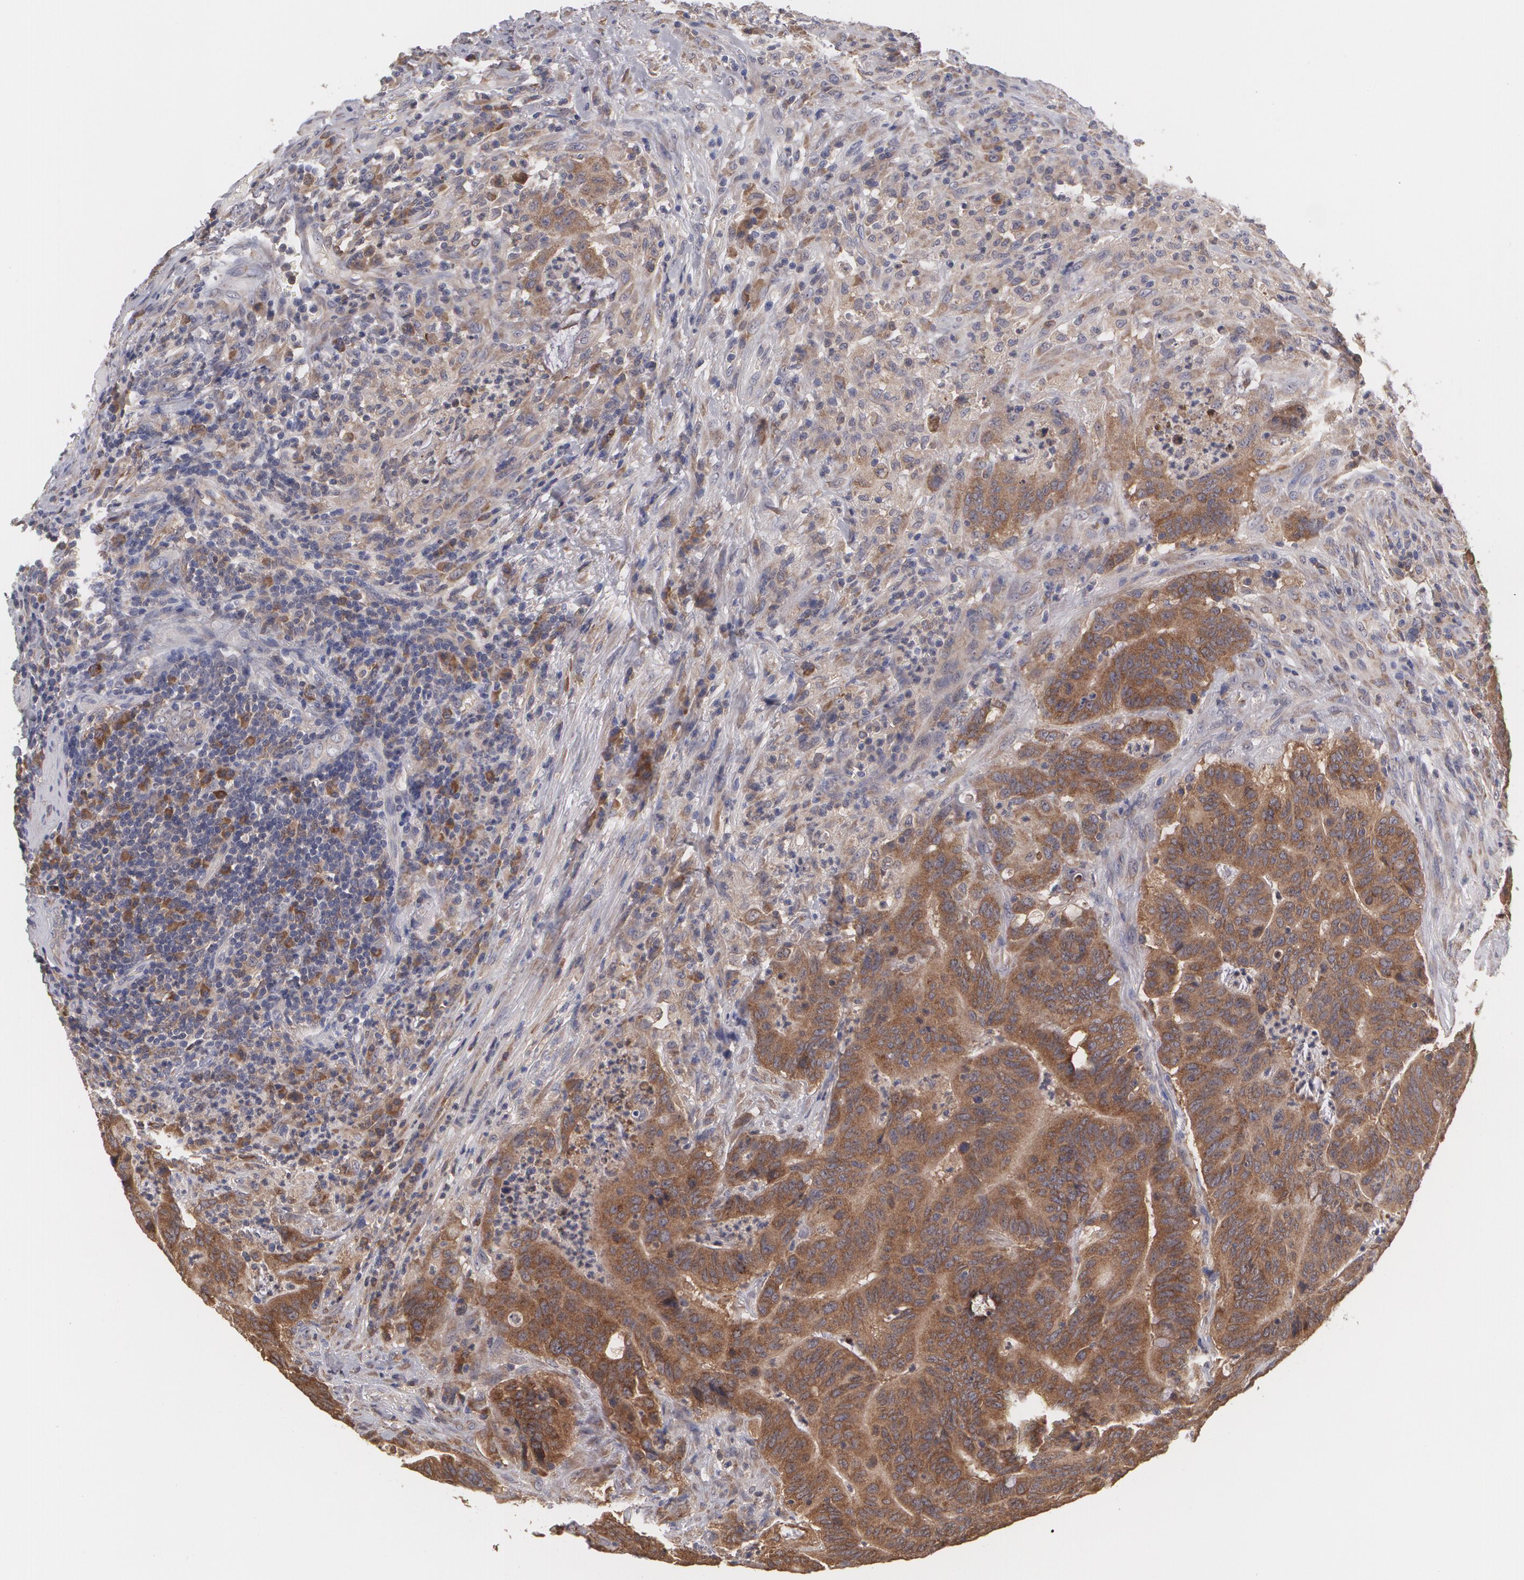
{"staining": {"intensity": "strong", "quantity": ">75%", "location": "cytoplasmic/membranous"}, "tissue": "colorectal cancer", "cell_type": "Tumor cells", "image_type": "cancer", "snomed": [{"axis": "morphology", "description": "Adenocarcinoma, NOS"}, {"axis": "topography", "description": "Colon"}], "caption": "Brown immunohistochemical staining in human adenocarcinoma (colorectal) displays strong cytoplasmic/membranous expression in about >75% of tumor cells.", "gene": "MTHFD1", "patient": {"sex": "male", "age": 54}}